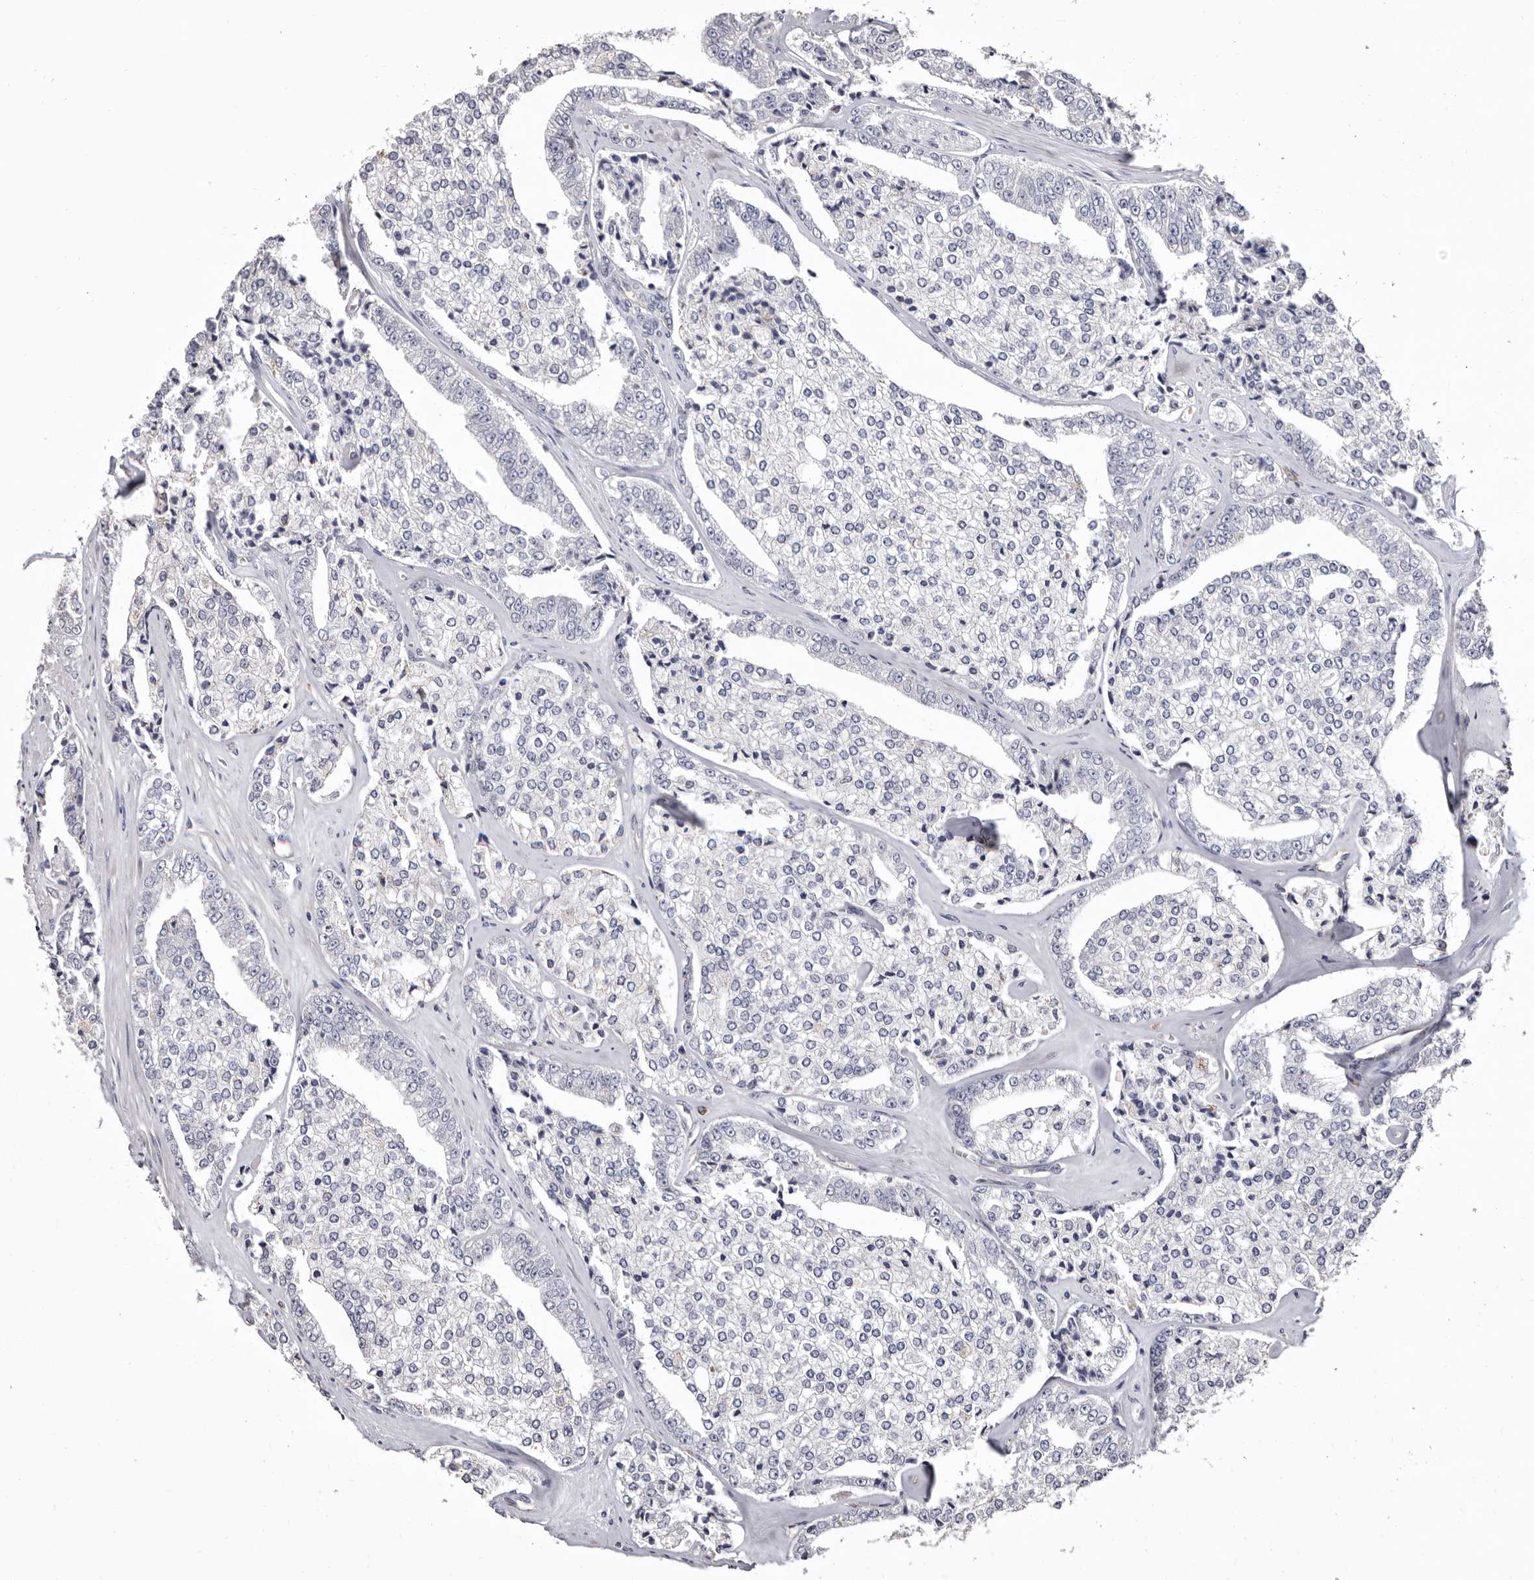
{"staining": {"intensity": "negative", "quantity": "none", "location": "none"}, "tissue": "prostate cancer", "cell_type": "Tumor cells", "image_type": "cancer", "snomed": [{"axis": "morphology", "description": "Adenocarcinoma, High grade"}, {"axis": "topography", "description": "Prostate"}], "caption": "Immunohistochemical staining of prostate cancer (high-grade adenocarcinoma) exhibits no significant staining in tumor cells.", "gene": "MMACHC", "patient": {"sex": "male", "age": 71}}